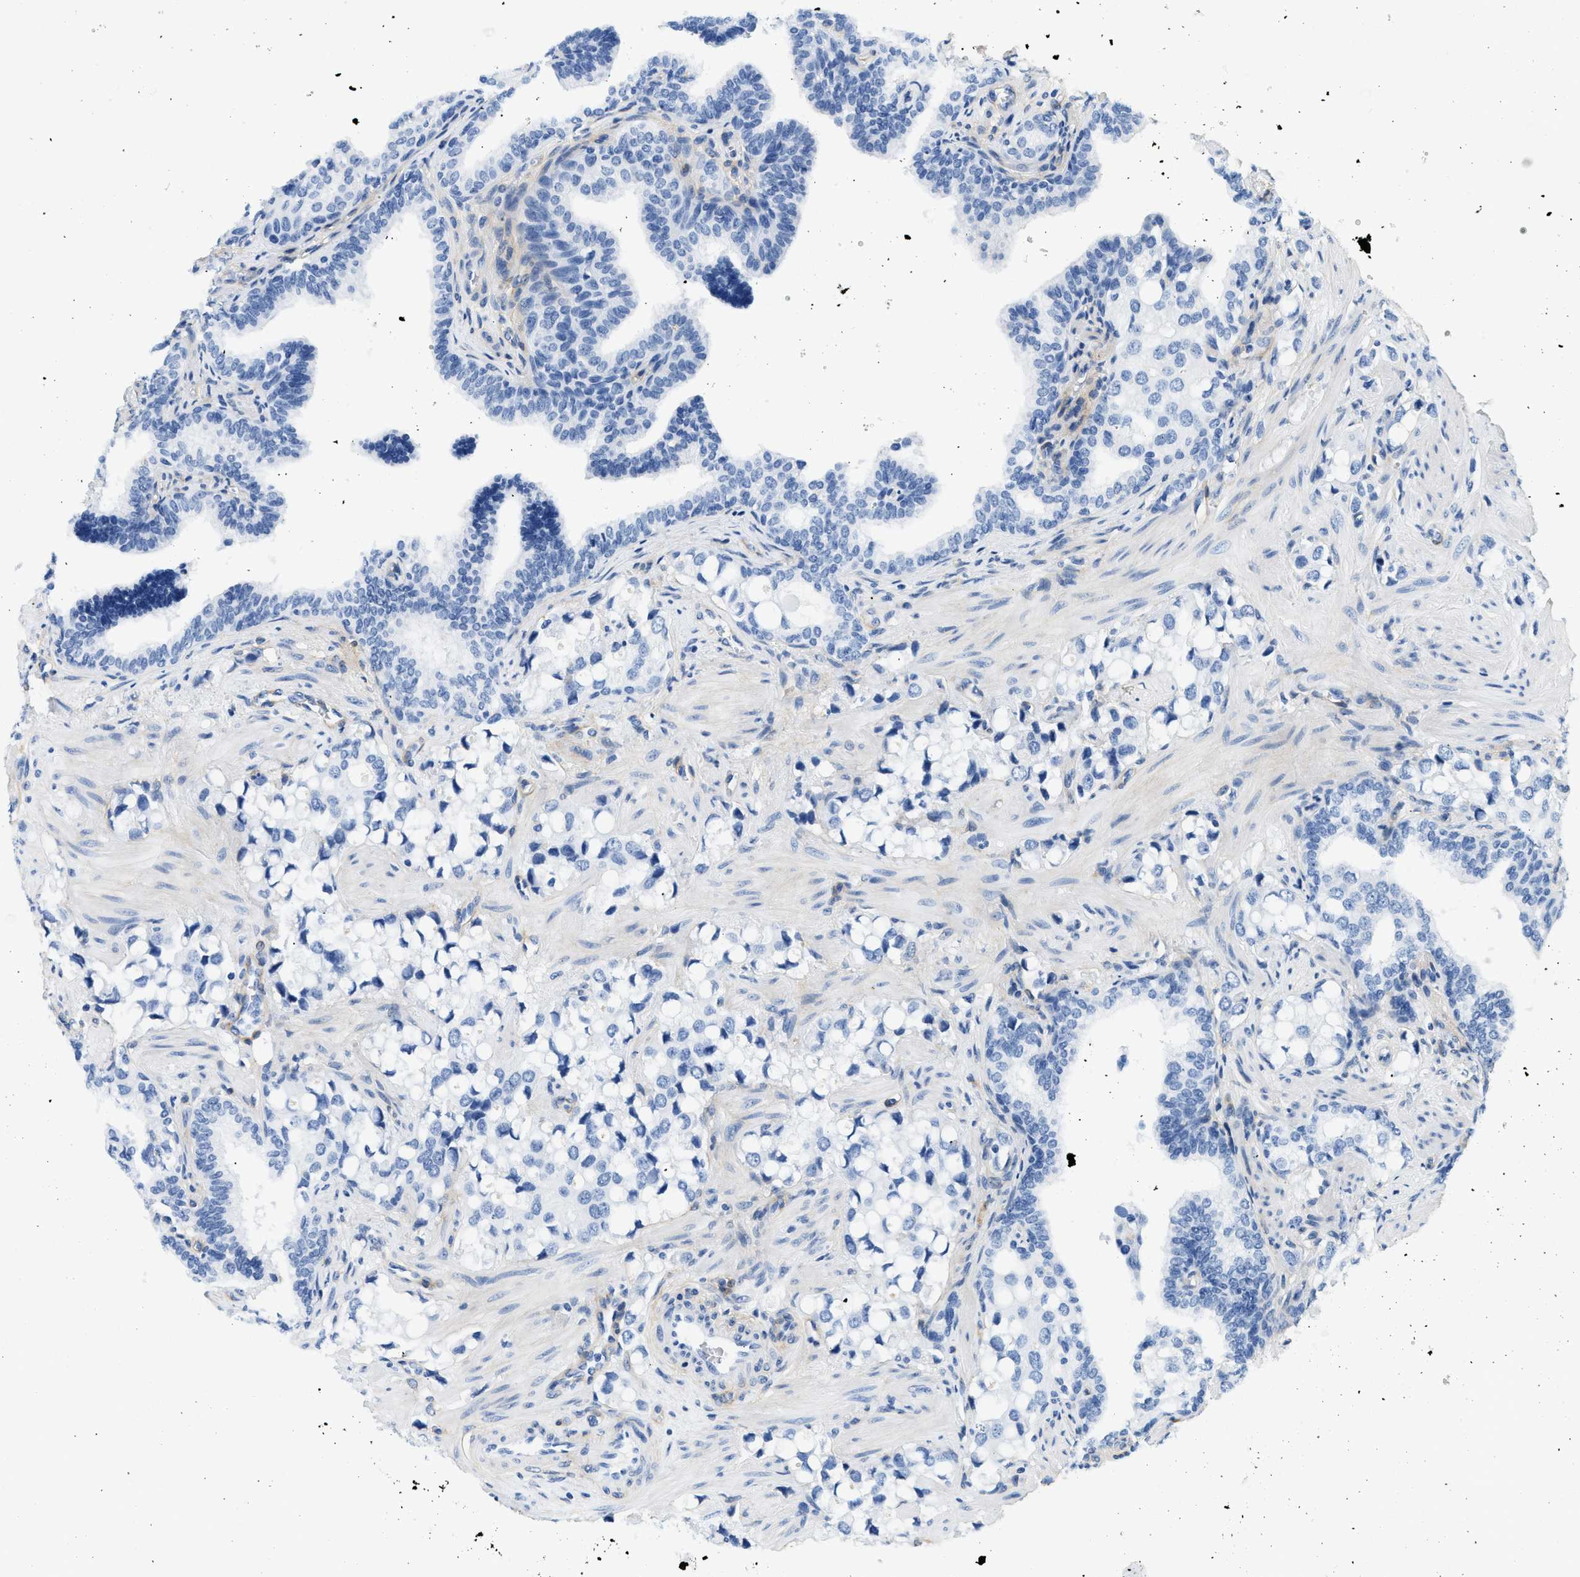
{"staining": {"intensity": "negative", "quantity": "none", "location": "none"}, "tissue": "prostate cancer", "cell_type": "Tumor cells", "image_type": "cancer", "snomed": [{"axis": "morphology", "description": "Adenocarcinoma, High grade"}, {"axis": "topography", "description": "Prostate"}], "caption": "This photomicrograph is of high-grade adenocarcinoma (prostate) stained with immunohistochemistry (IHC) to label a protein in brown with the nuclei are counter-stained blue. There is no staining in tumor cells.", "gene": "PDGFRB", "patient": {"sex": "male", "age": 52}}